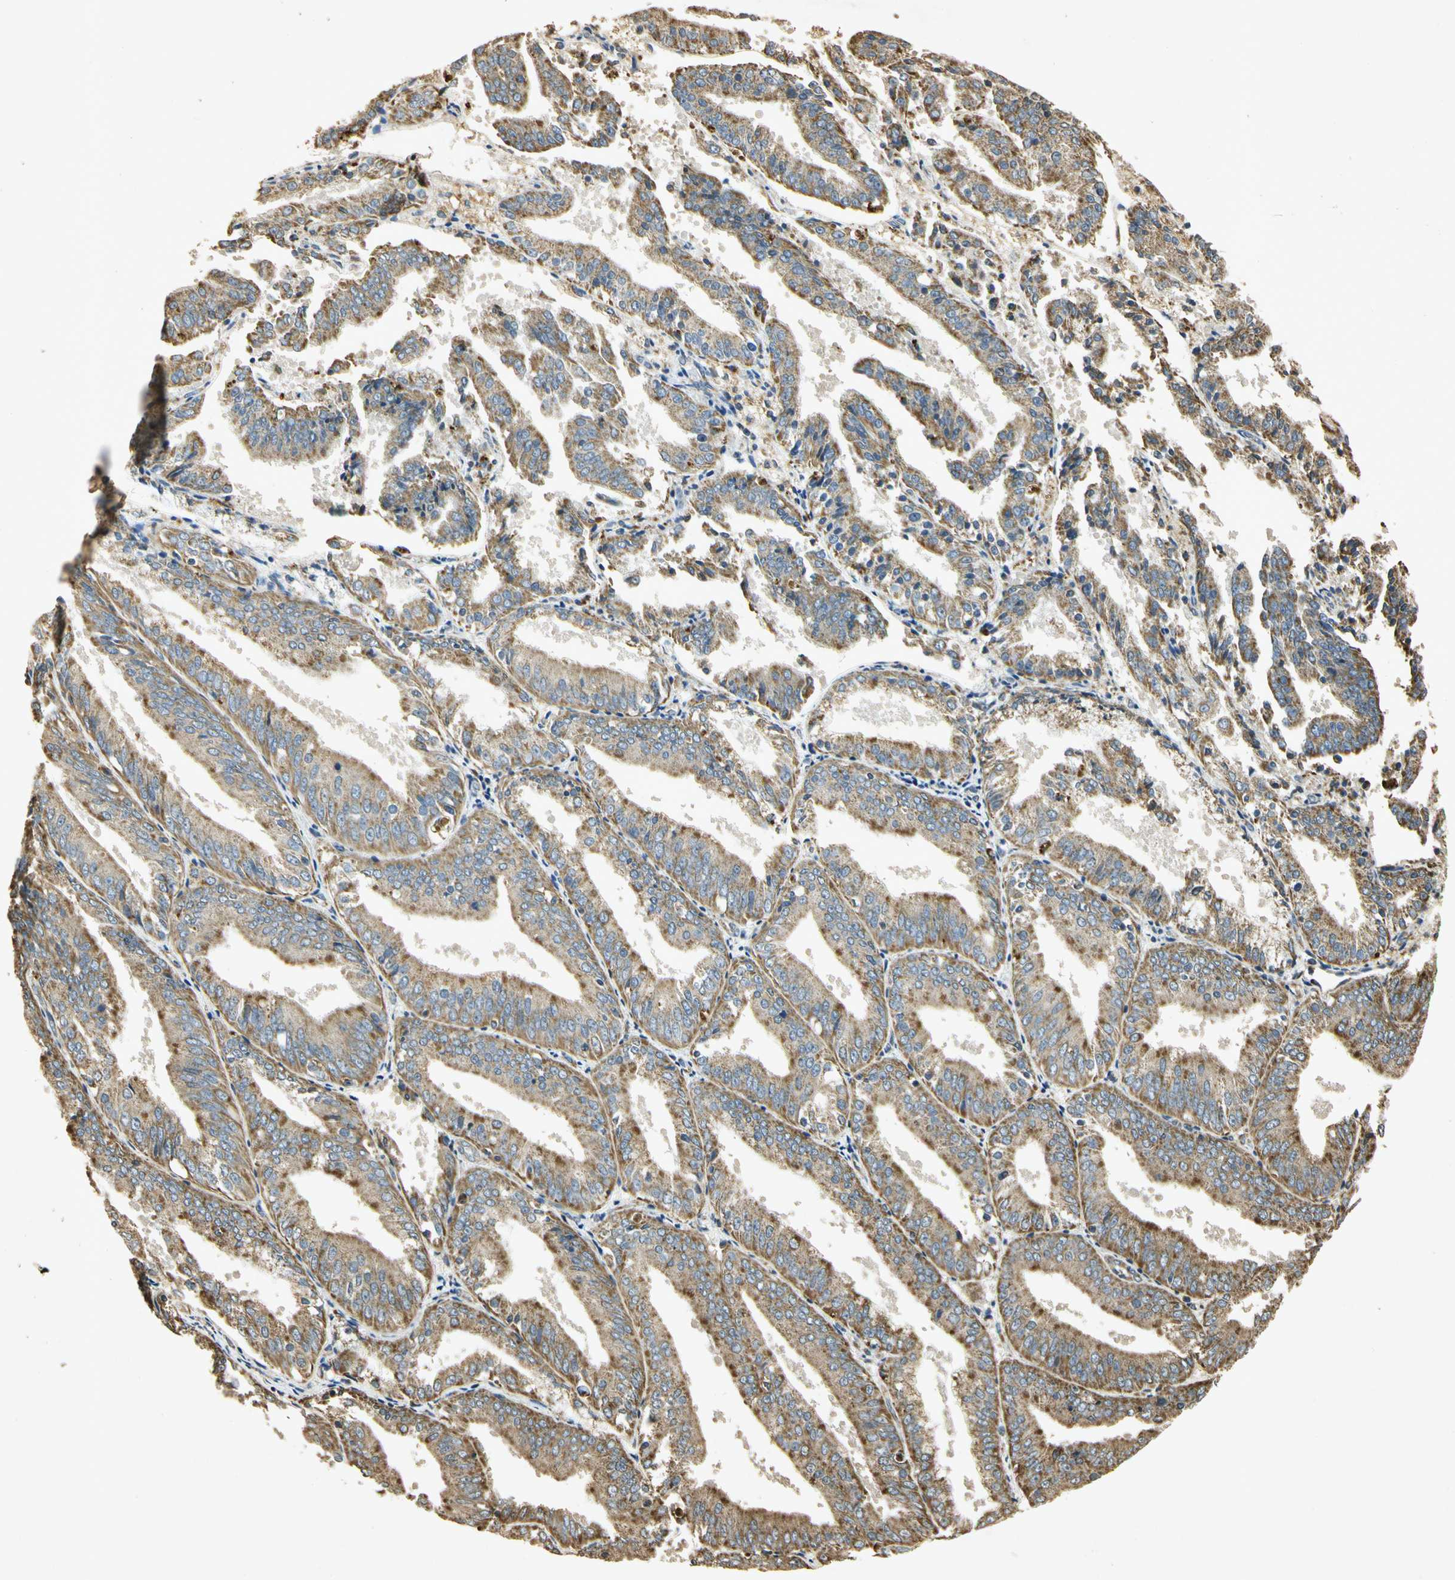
{"staining": {"intensity": "moderate", "quantity": ">75%", "location": "cytoplasmic/membranous"}, "tissue": "endometrial cancer", "cell_type": "Tumor cells", "image_type": "cancer", "snomed": [{"axis": "morphology", "description": "Adenocarcinoma, NOS"}, {"axis": "topography", "description": "Endometrium"}], "caption": "Human endometrial cancer (adenocarcinoma) stained with a brown dye reveals moderate cytoplasmic/membranous positive expression in about >75% of tumor cells.", "gene": "PRDX3", "patient": {"sex": "female", "age": 63}}